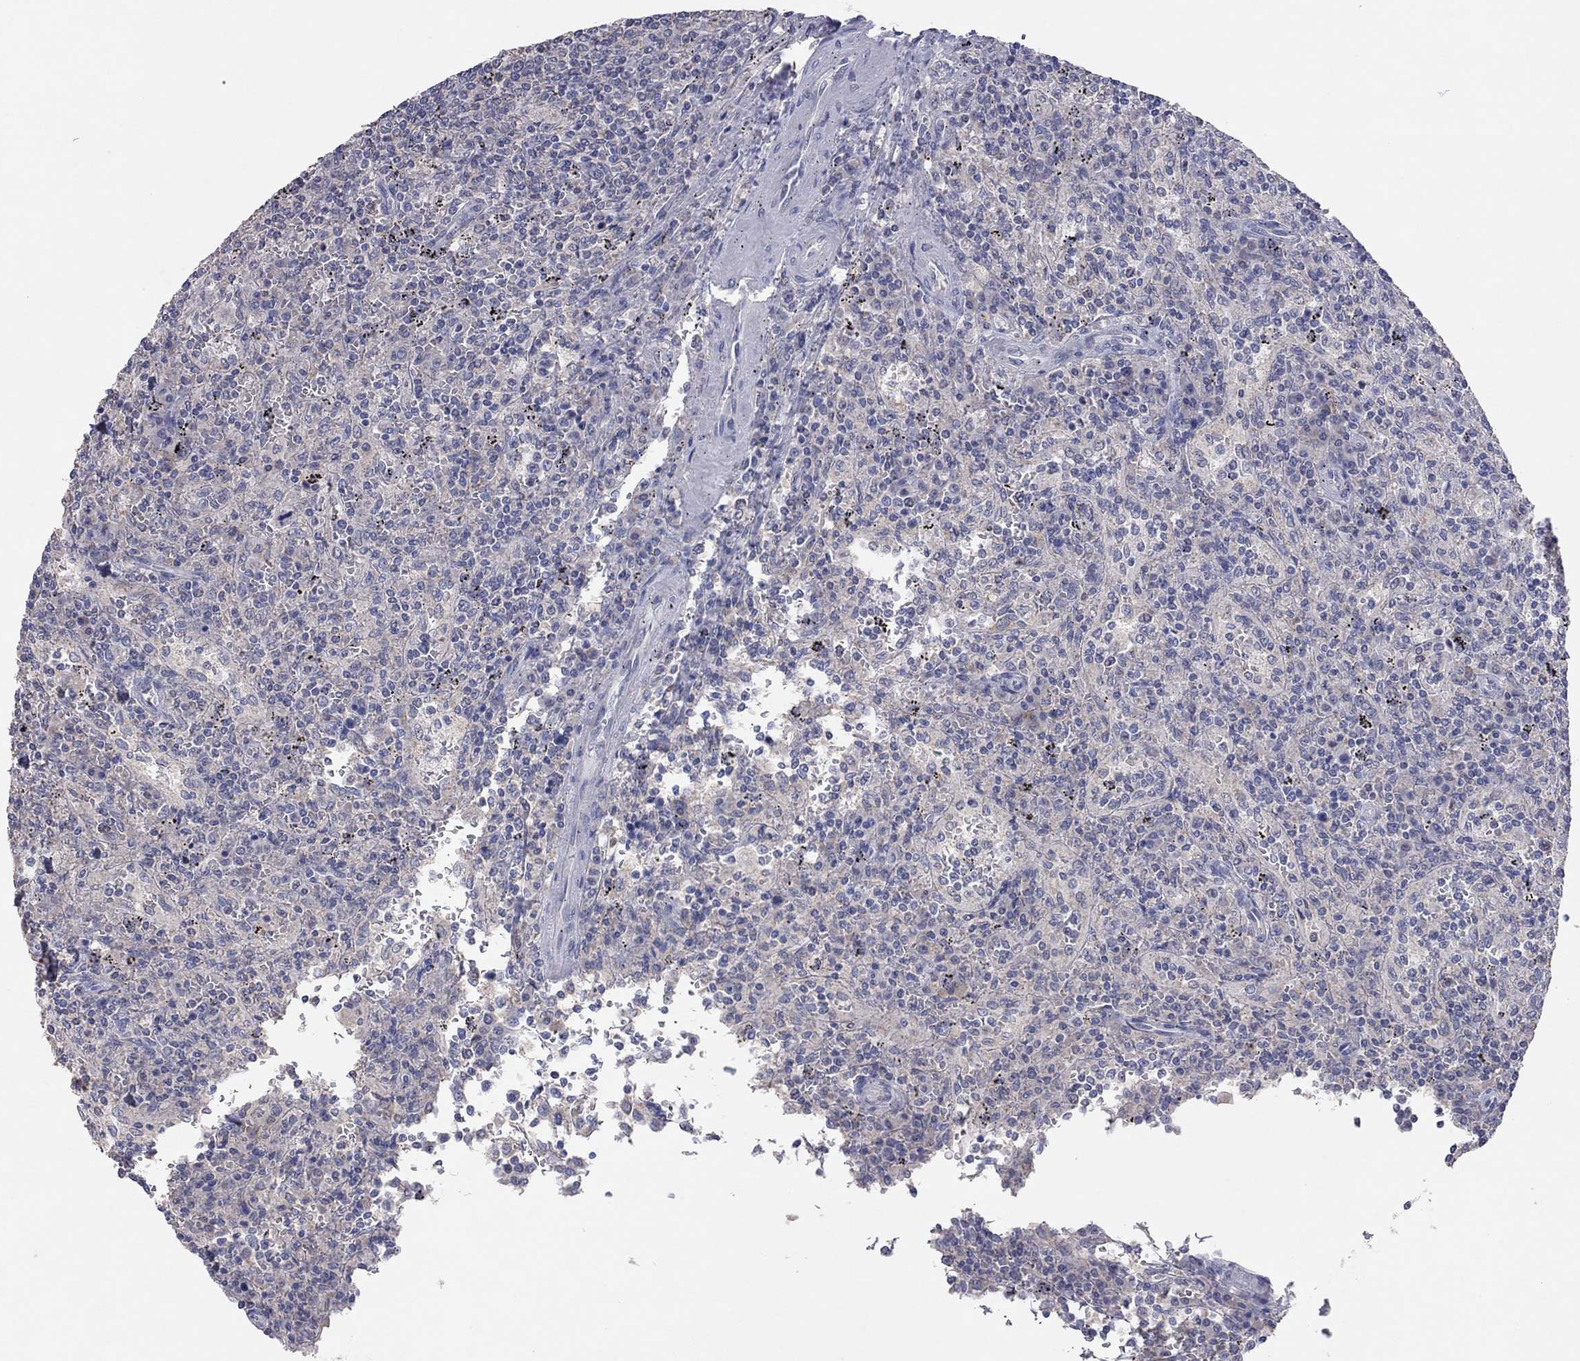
{"staining": {"intensity": "negative", "quantity": "none", "location": "none"}, "tissue": "lymphoma", "cell_type": "Tumor cells", "image_type": "cancer", "snomed": [{"axis": "morphology", "description": "Malignant lymphoma, non-Hodgkin's type, Low grade"}, {"axis": "topography", "description": "Spleen"}], "caption": "The photomicrograph reveals no significant positivity in tumor cells of low-grade malignant lymphoma, non-Hodgkin's type.", "gene": "MMP13", "patient": {"sex": "male", "age": 62}}